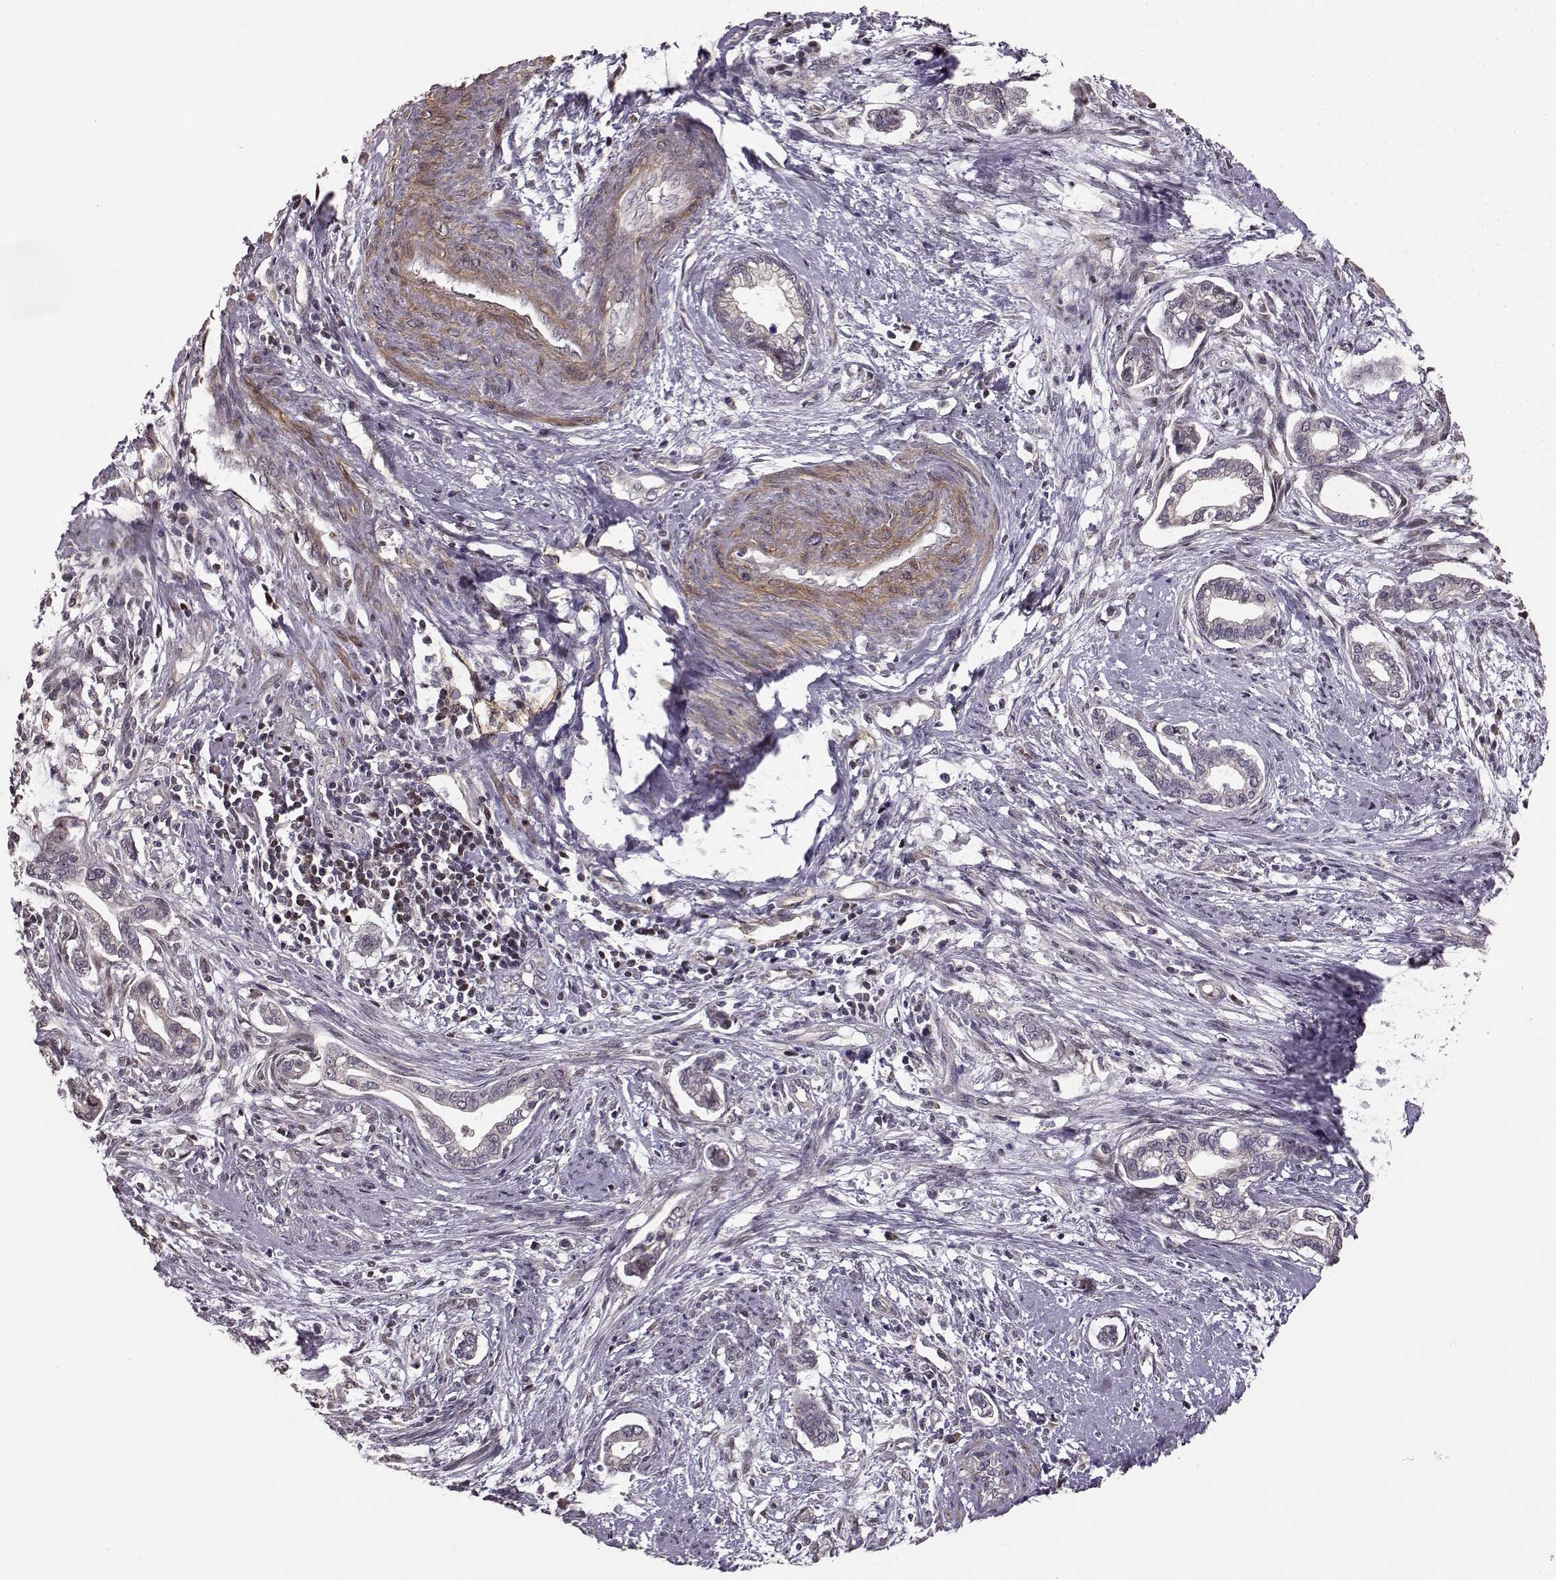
{"staining": {"intensity": "negative", "quantity": "none", "location": "none"}, "tissue": "cervical cancer", "cell_type": "Tumor cells", "image_type": "cancer", "snomed": [{"axis": "morphology", "description": "Adenocarcinoma, NOS"}, {"axis": "topography", "description": "Cervix"}], "caption": "The photomicrograph displays no significant positivity in tumor cells of adenocarcinoma (cervical). The staining was performed using DAB to visualize the protein expression in brown, while the nuclei were stained in blue with hematoxylin (Magnification: 20x).", "gene": "BACH2", "patient": {"sex": "female", "age": 62}}